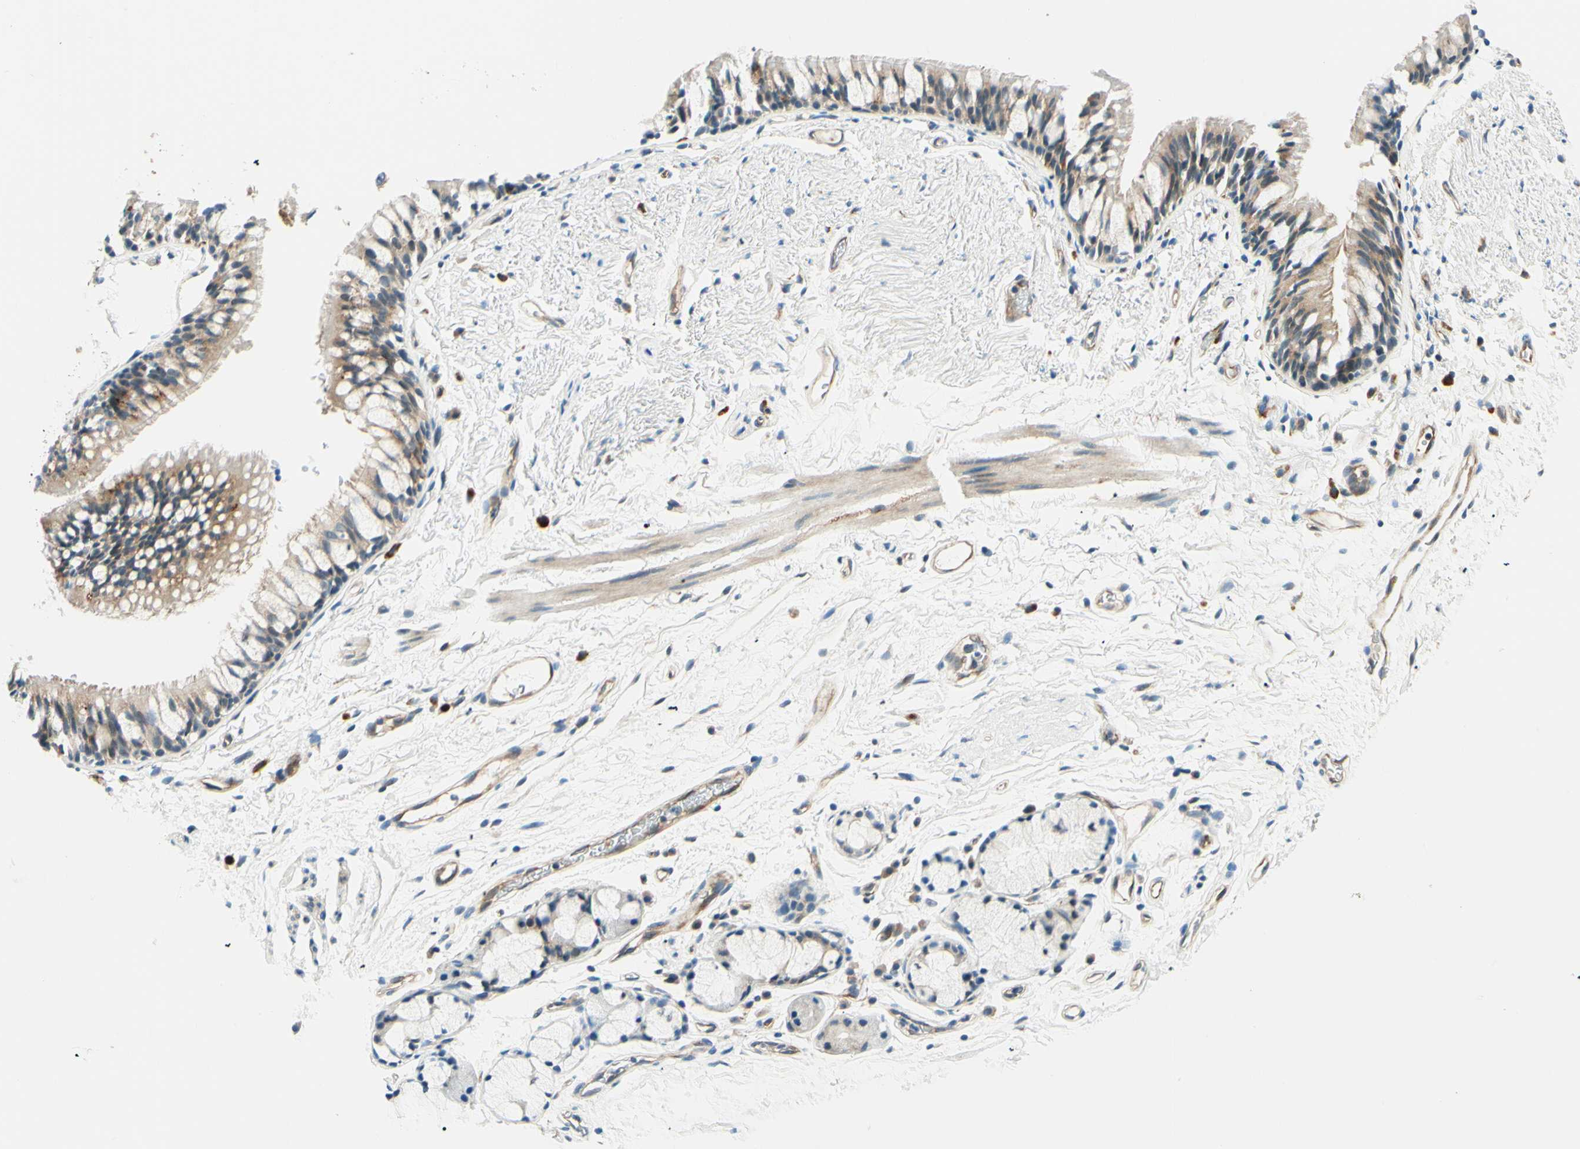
{"staining": {"intensity": "negative", "quantity": "none", "location": "none"}, "tissue": "adipose tissue", "cell_type": "Adipocytes", "image_type": "normal", "snomed": [{"axis": "morphology", "description": "Normal tissue, NOS"}, {"axis": "topography", "description": "Bronchus"}], "caption": "This image is of normal adipose tissue stained with immunohistochemistry to label a protein in brown with the nuclei are counter-stained blue. There is no expression in adipocytes. The staining was performed using DAB to visualize the protein expression in brown, while the nuclei were stained in blue with hematoxylin (Magnification: 20x).", "gene": "TAOK2", "patient": {"sex": "female", "age": 73}}